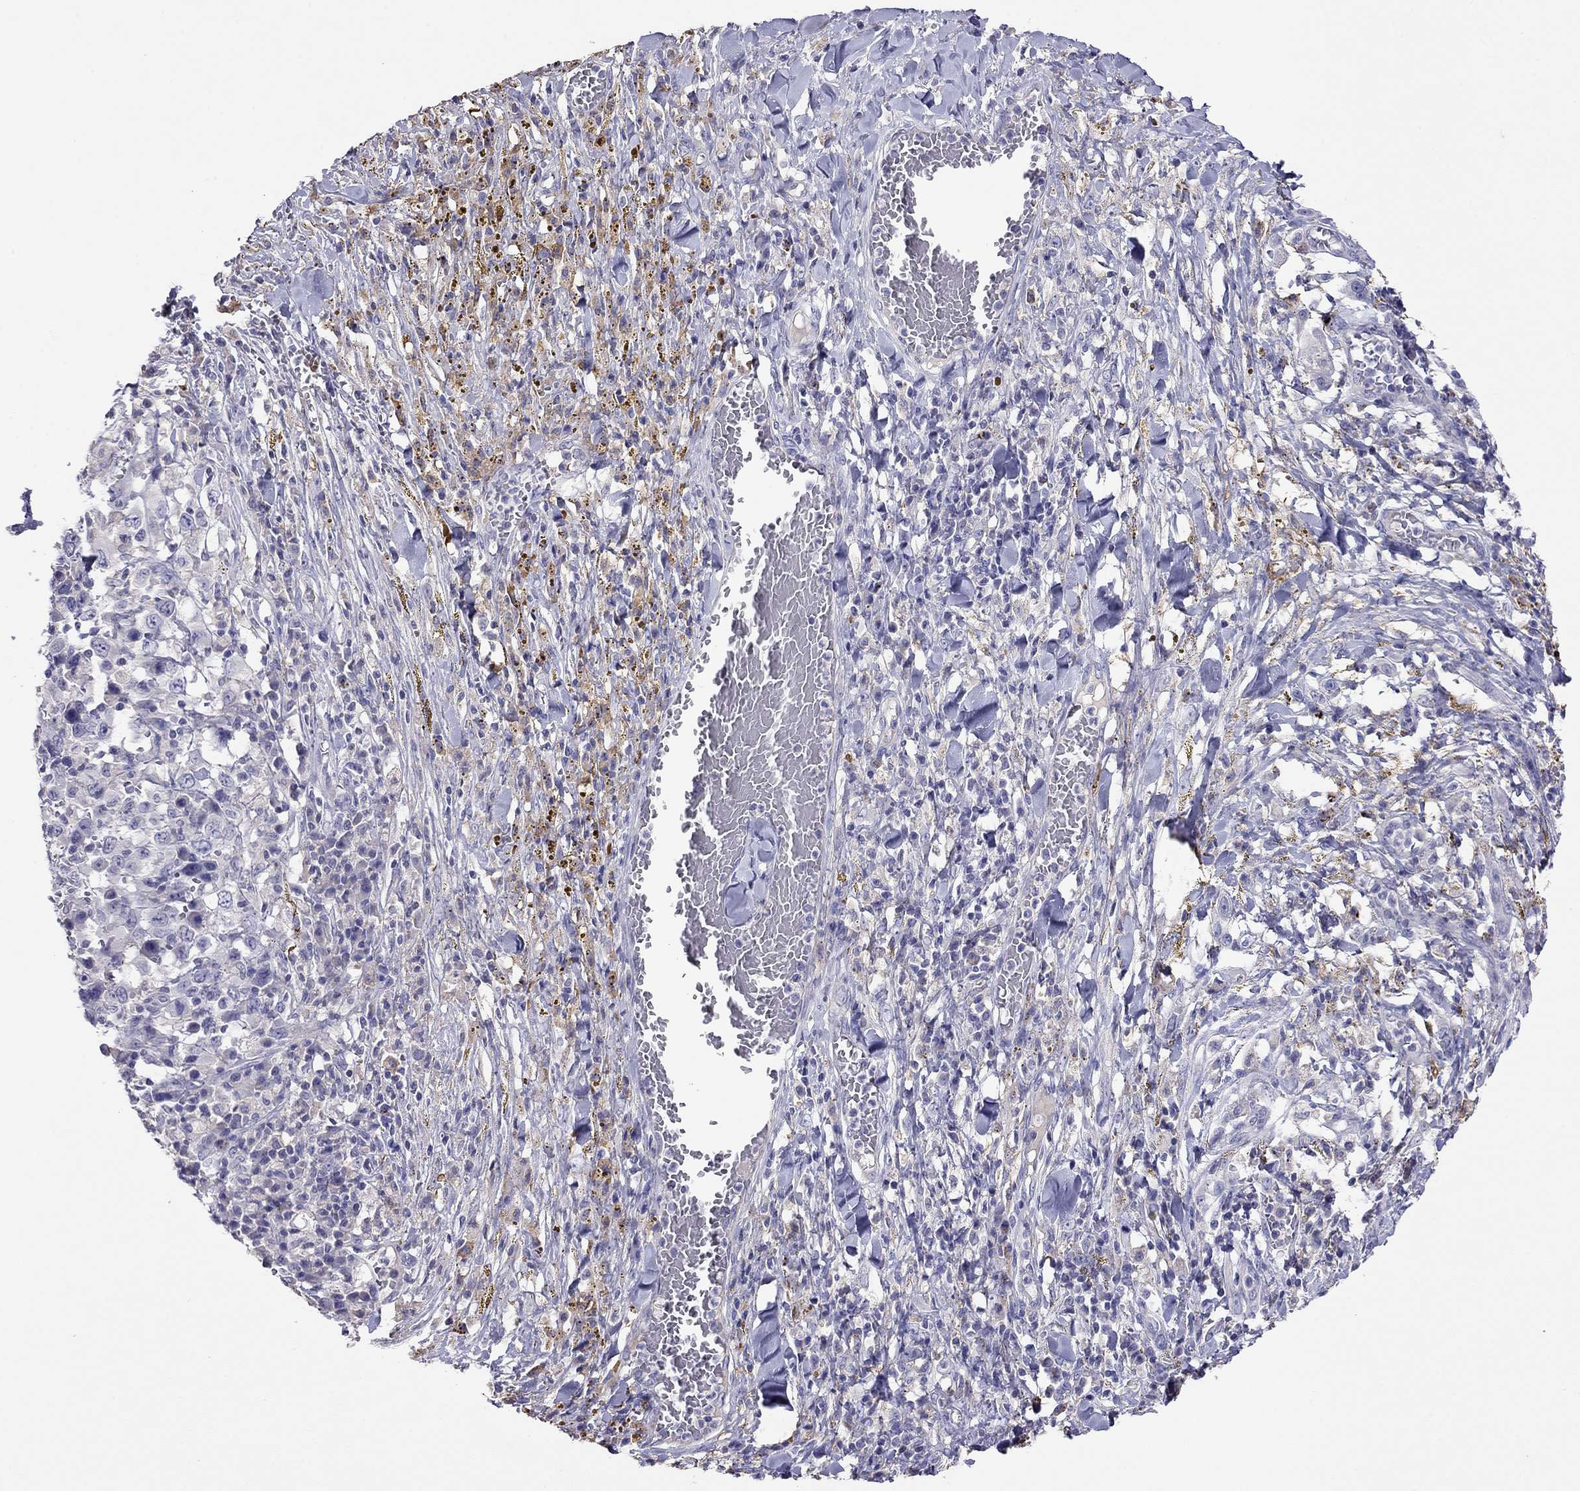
{"staining": {"intensity": "negative", "quantity": "none", "location": "none"}, "tissue": "melanoma", "cell_type": "Tumor cells", "image_type": "cancer", "snomed": [{"axis": "morphology", "description": "Malignant melanoma, NOS"}, {"axis": "topography", "description": "Skin"}], "caption": "Protein analysis of malignant melanoma shows no significant positivity in tumor cells.", "gene": "CAPNS2", "patient": {"sex": "female", "age": 91}}